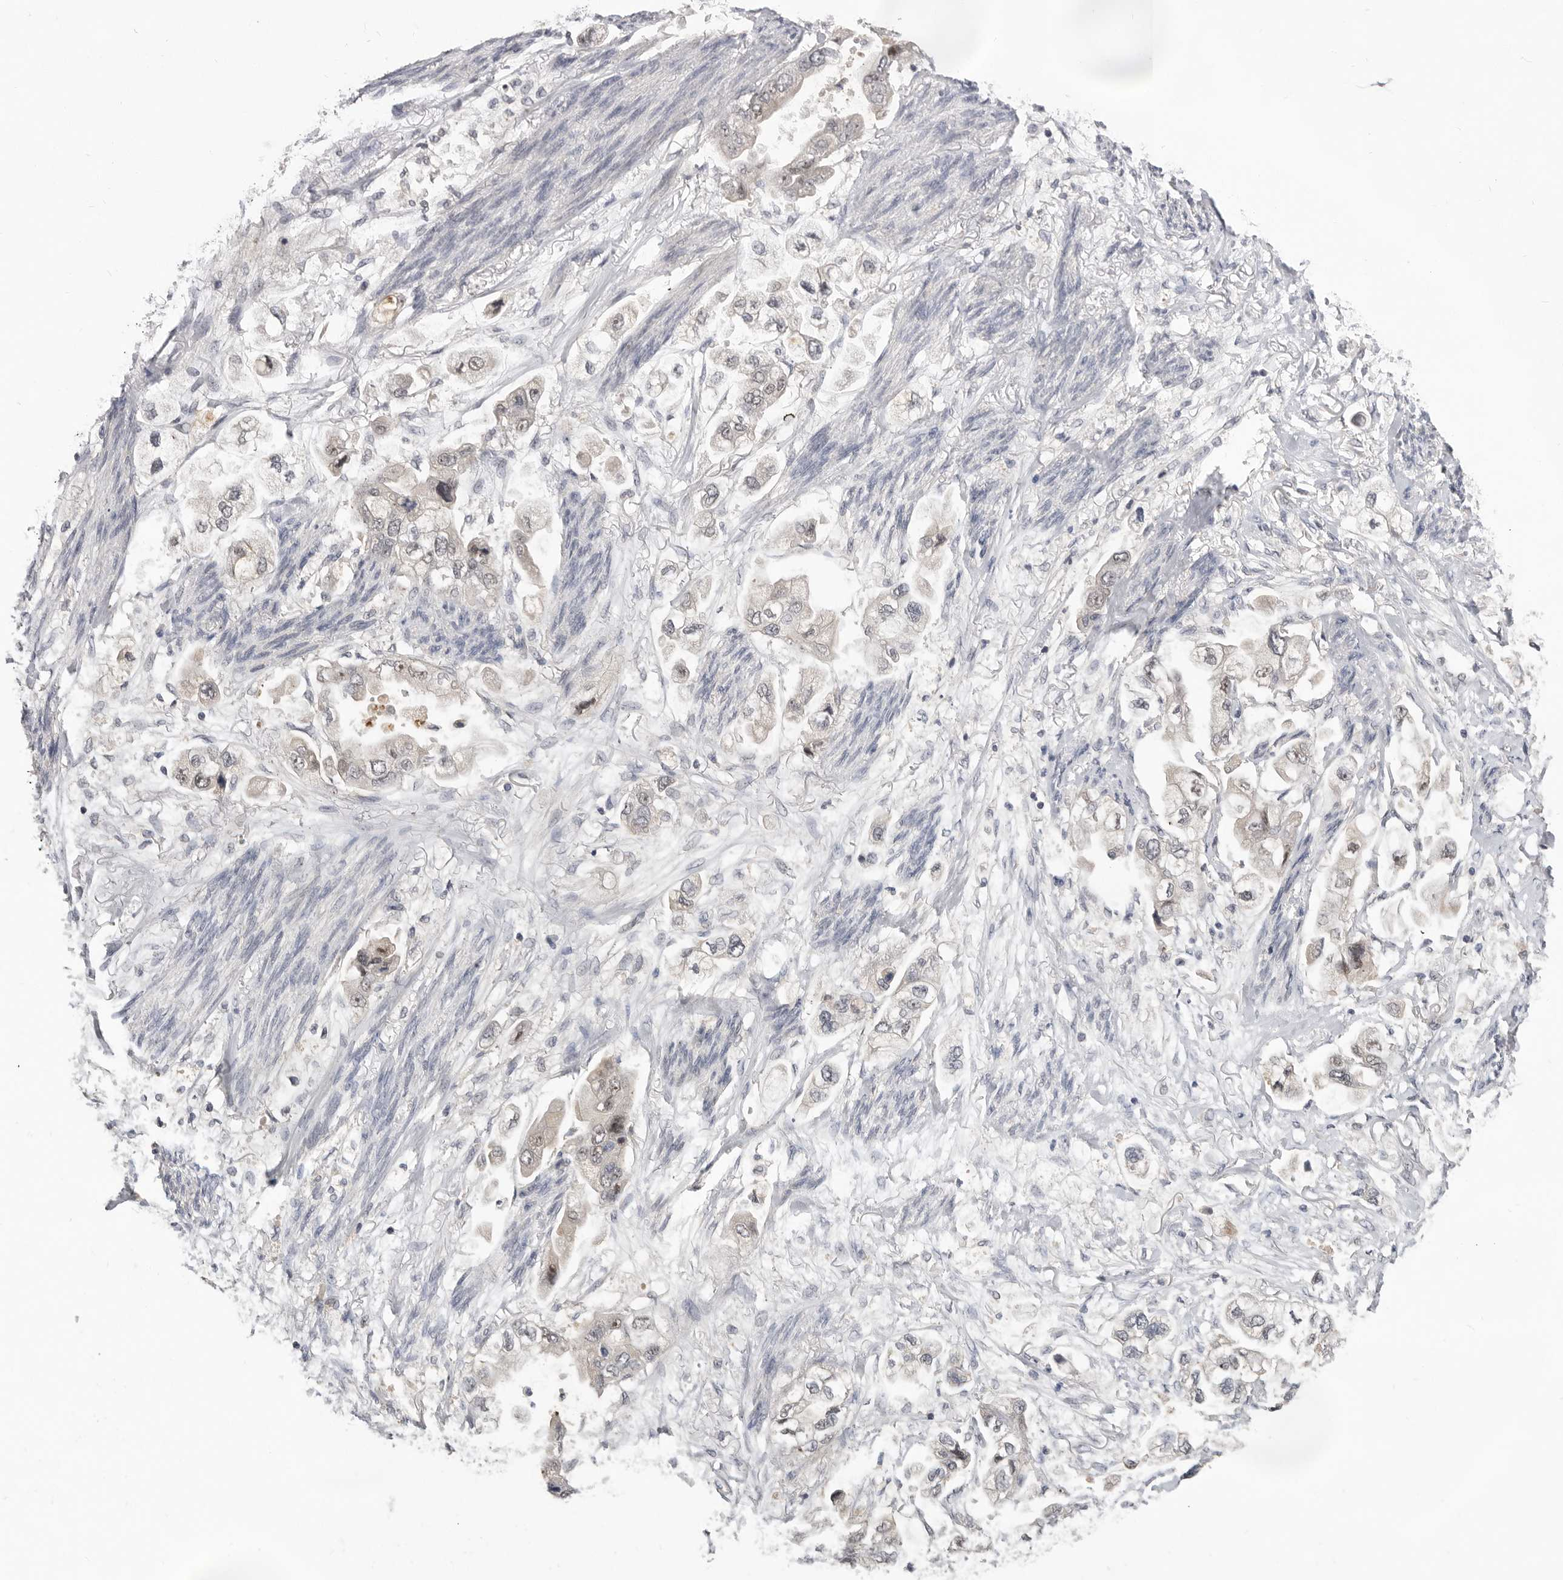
{"staining": {"intensity": "negative", "quantity": "none", "location": "none"}, "tissue": "stomach cancer", "cell_type": "Tumor cells", "image_type": "cancer", "snomed": [{"axis": "morphology", "description": "Adenocarcinoma, NOS"}, {"axis": "topography", "description": "Stomach"}], "caption": "This is a image of IHC staining of adenocarcinoma (stomach), which shows no positivity in tumor cells.", "gene": "BRCA2", "patient": {"sex": "male", "age": 62}}